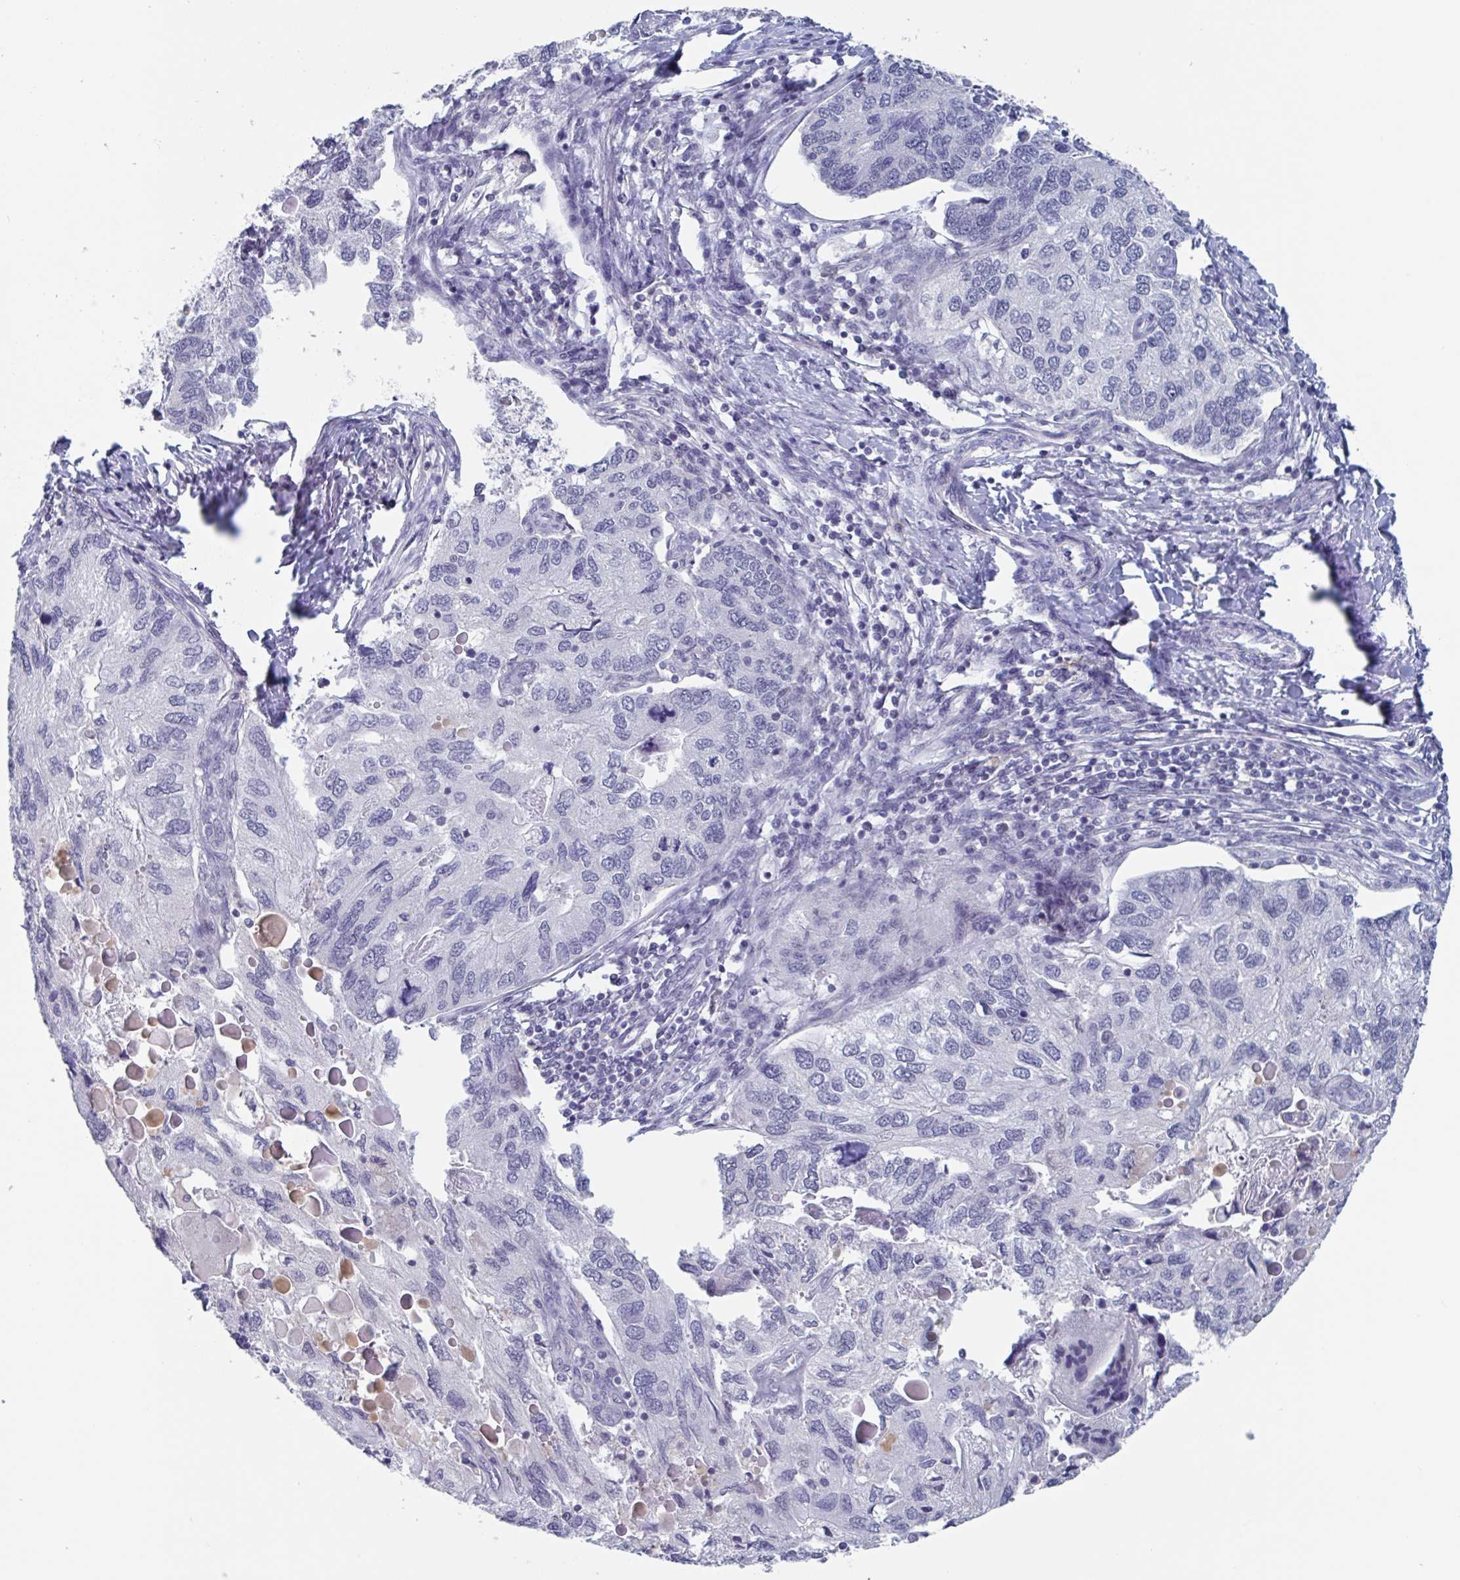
{"staining": {"intensity": "negative", "quantity": "none", "location": "none"}, "tissue": "endometrial cancer", "cell_type": "Tumor cells", "image_type": "cancer", "snomed": [{"axis": "morphology", "description": "Carcinoma, NOS"}, {"axis": "topography", "description": "Uterus"}], "caption": "High power microscopy histopathology image of an IHC micrograph of endometrial cancer (carcinoma), revealing no significant expression in tumor cells.", "gene": "KDM4D", "patient": {"sex": "female", "age": 76}}